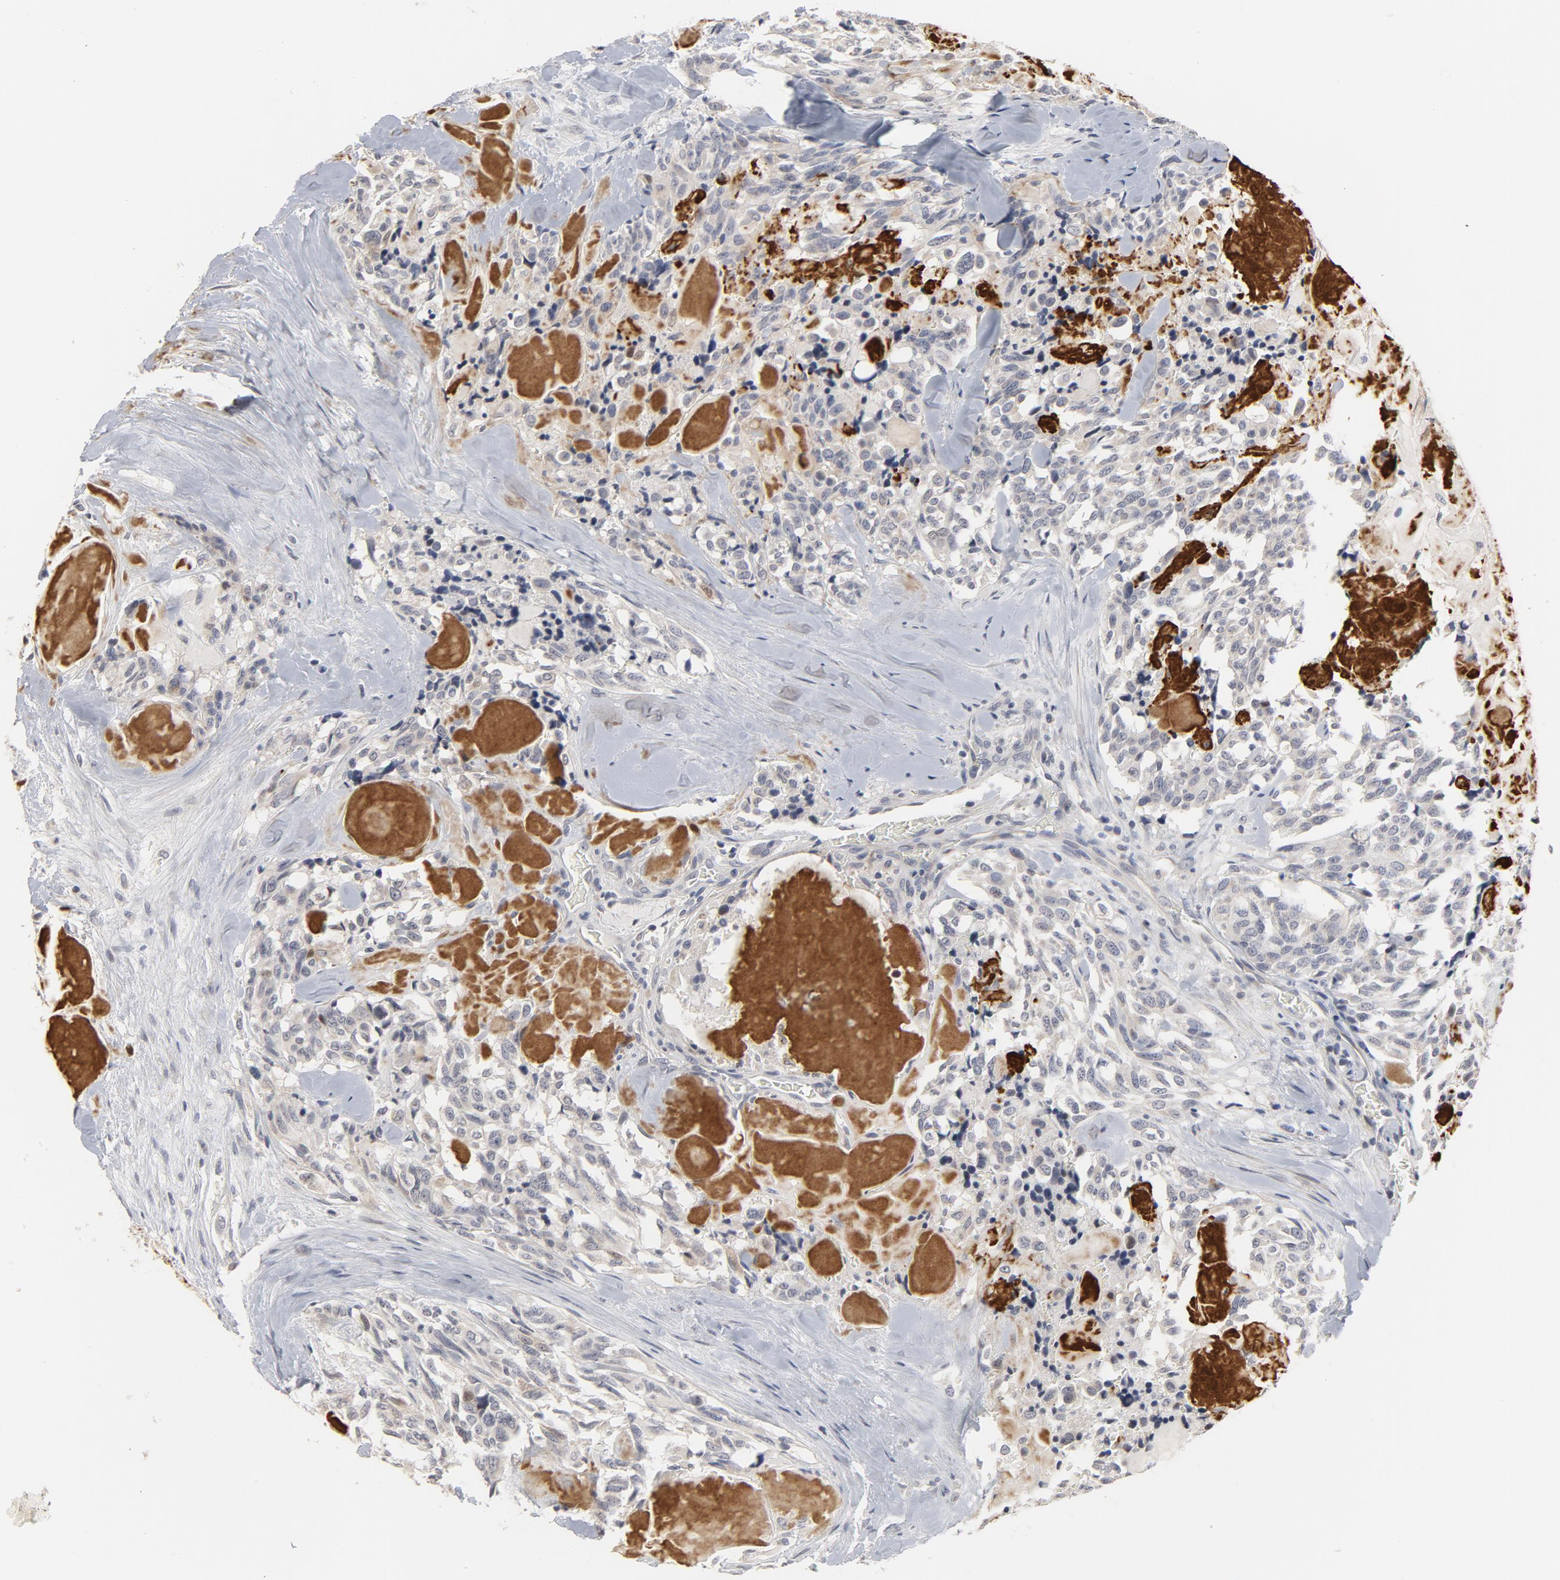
{"staining": {"intensity": "negative", "quantity": "none", "location": "none"}, "tissue": "thyroid cancer", "cell_type": "Tumor cells", "image_type": "cancer", "snomed": [{"axis": "morphology", "description": "Carcinoma, NOS"}, {"axis": "morphology", "description": "Carcinoid, malignant, NOS"}, {"axis": "topography", "description": "Thyroid gland"}], "caption": "Image shows no significant protein positivity in tumor cells of thyroid cancer (carcinoma).", "gene": "PPP1R1B", "patient": {"sex": "male", "age": 33}}